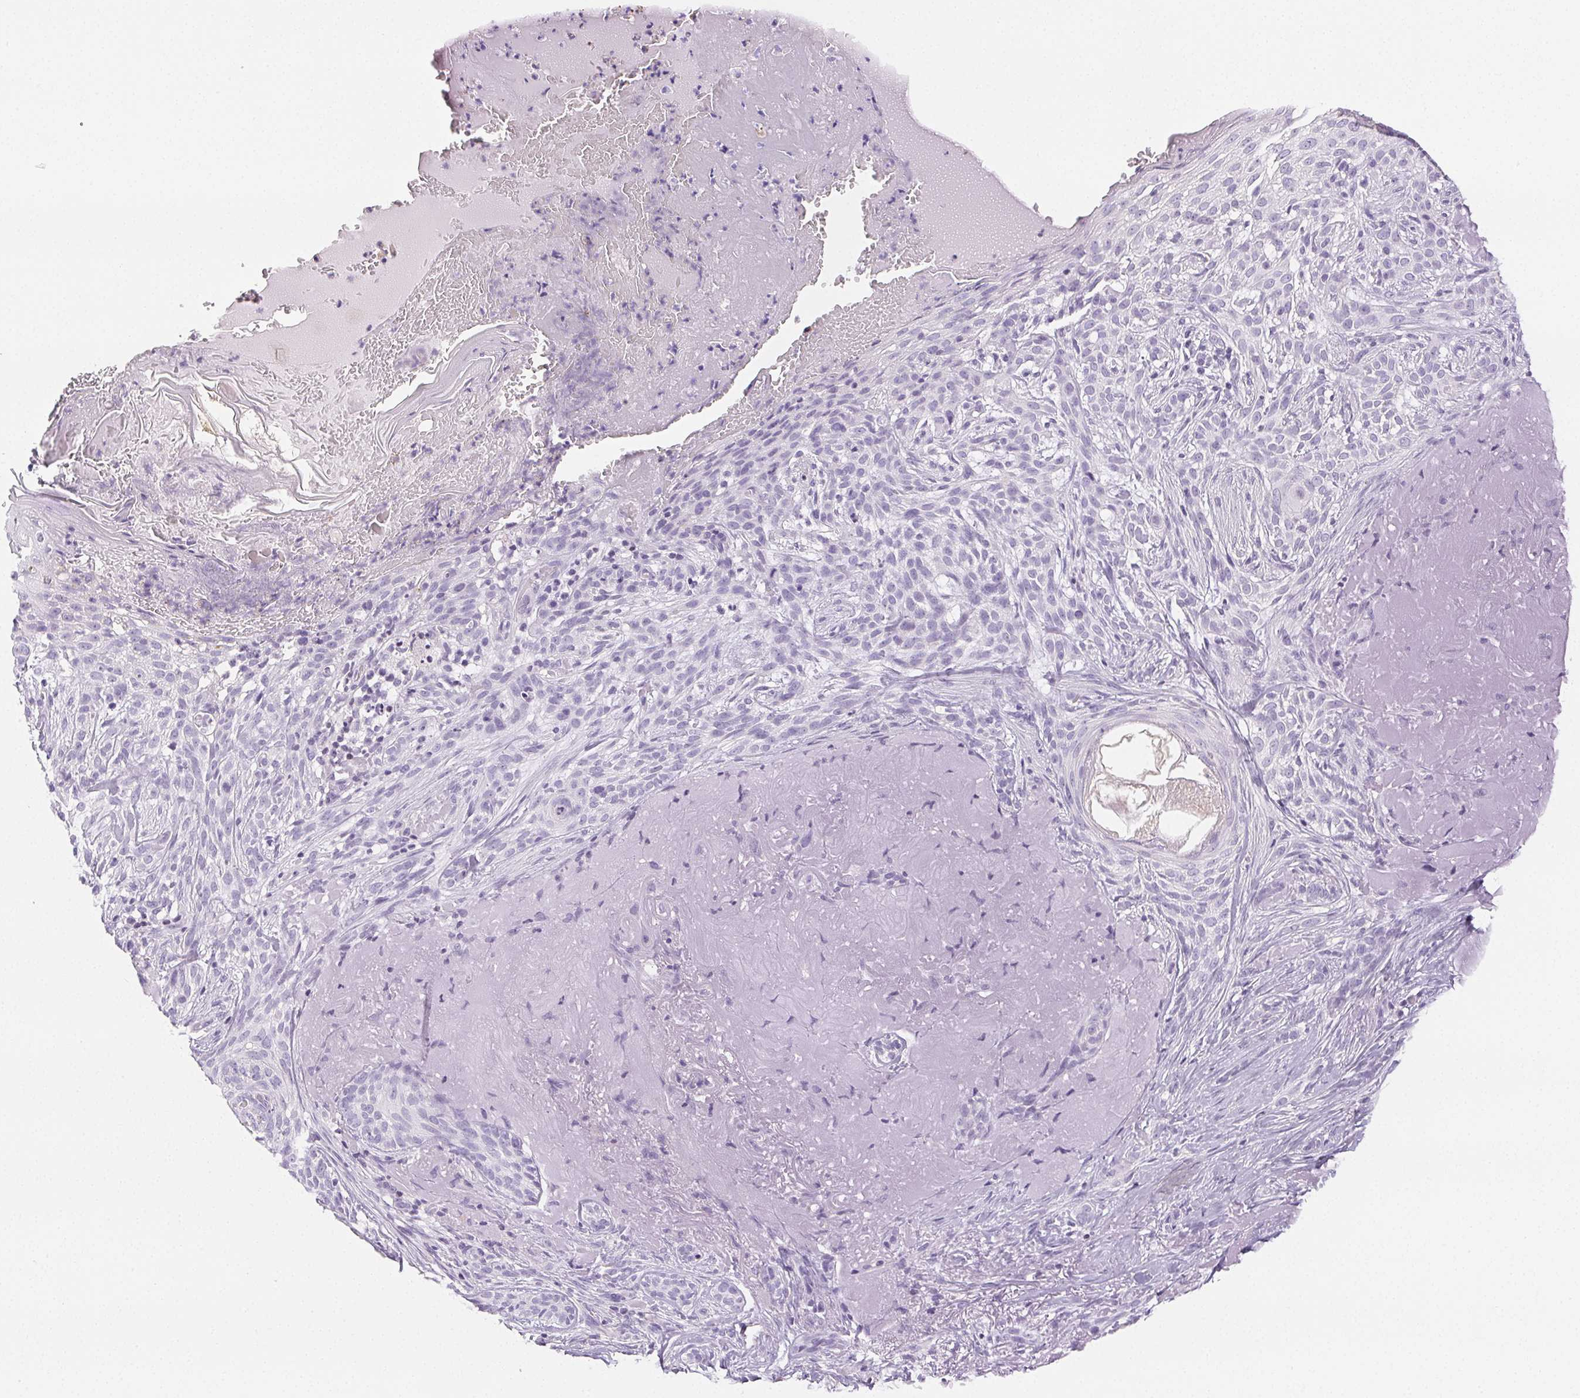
{"staining": {"intensity": "negative", "quantity": "none", "location": "none"}, "tissue": "skin cancer", "cell_type": "Tumor cells", "image_type": "cancer", "snomed": [{"axis": "morphology", "description": "Basal cell carcinoma"}, {"axis": "topography", "description": "Skin"}], "caption": "IHC of human skin cancer (basal cell carcinoma) shows no expression in tumor cells. Brightfield microscopy of immunohistochemistry stained with DAB (3,3'-diaminobenzidine) (brown) and hematoxylin (blue), captured at high magnification.", "gene": "BEND2", "patient": {"sex": "male", "age": 84}}